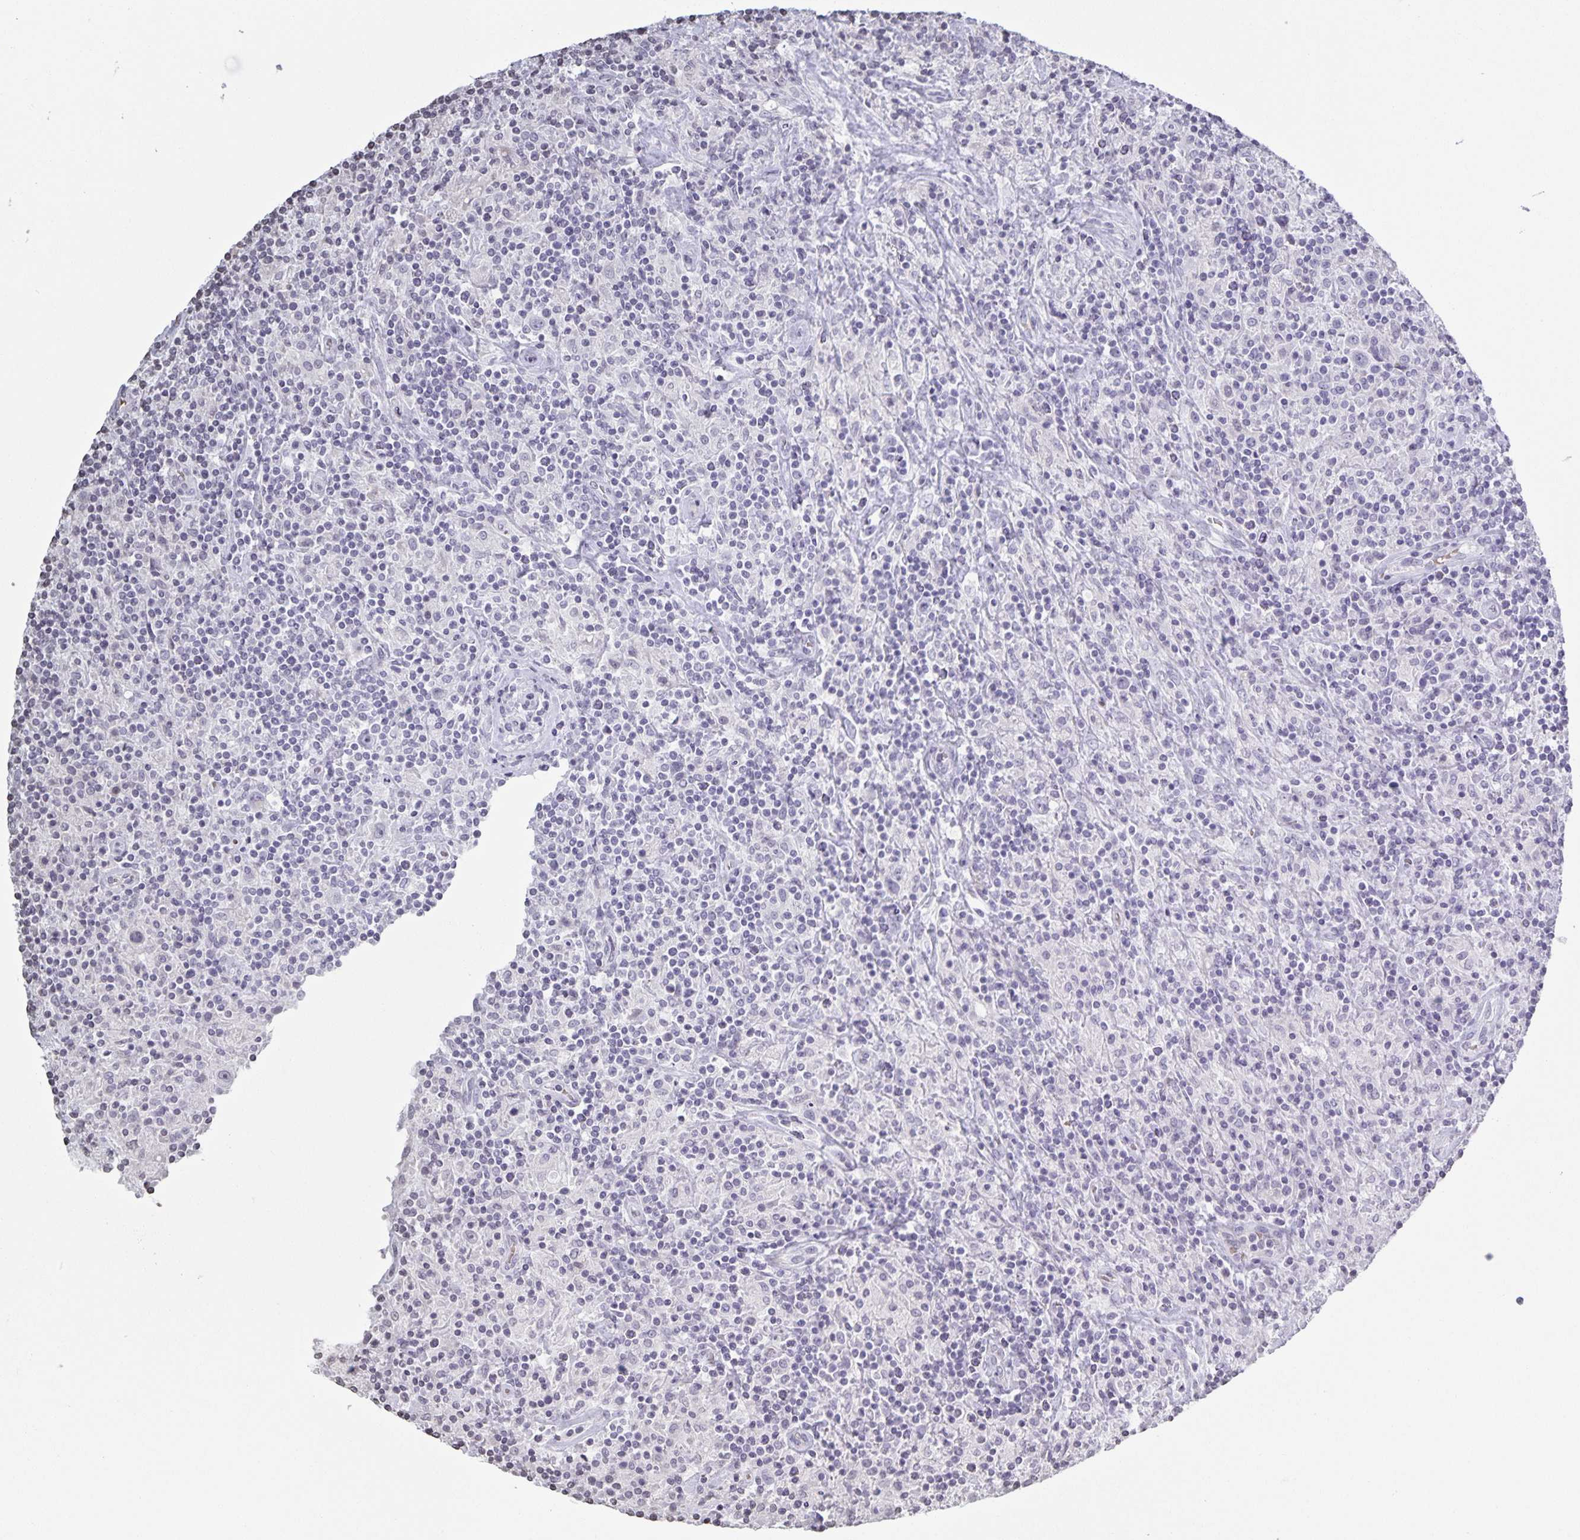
{"staining": {"intensity": "negative", "quantity": "none", "location": "none"}, "tissue": "lymphoma", "cell_type": "Tumor cells", "image_type": "cancer", "snomed": [{"axis": "morphology", "description": "Hodgkin's disease, NOS"}, {"axis": "topography", "description": "Lymph node"}], "caption": "This histopathology image is of lymphoma stained with immunohistochemistry (IHC) to label a protein in brown with the nuclei are counter-stained blue. There is no expression in tumor cells.", "gene": "AQP4", "patient": {"sex": "male", "age": 70}}